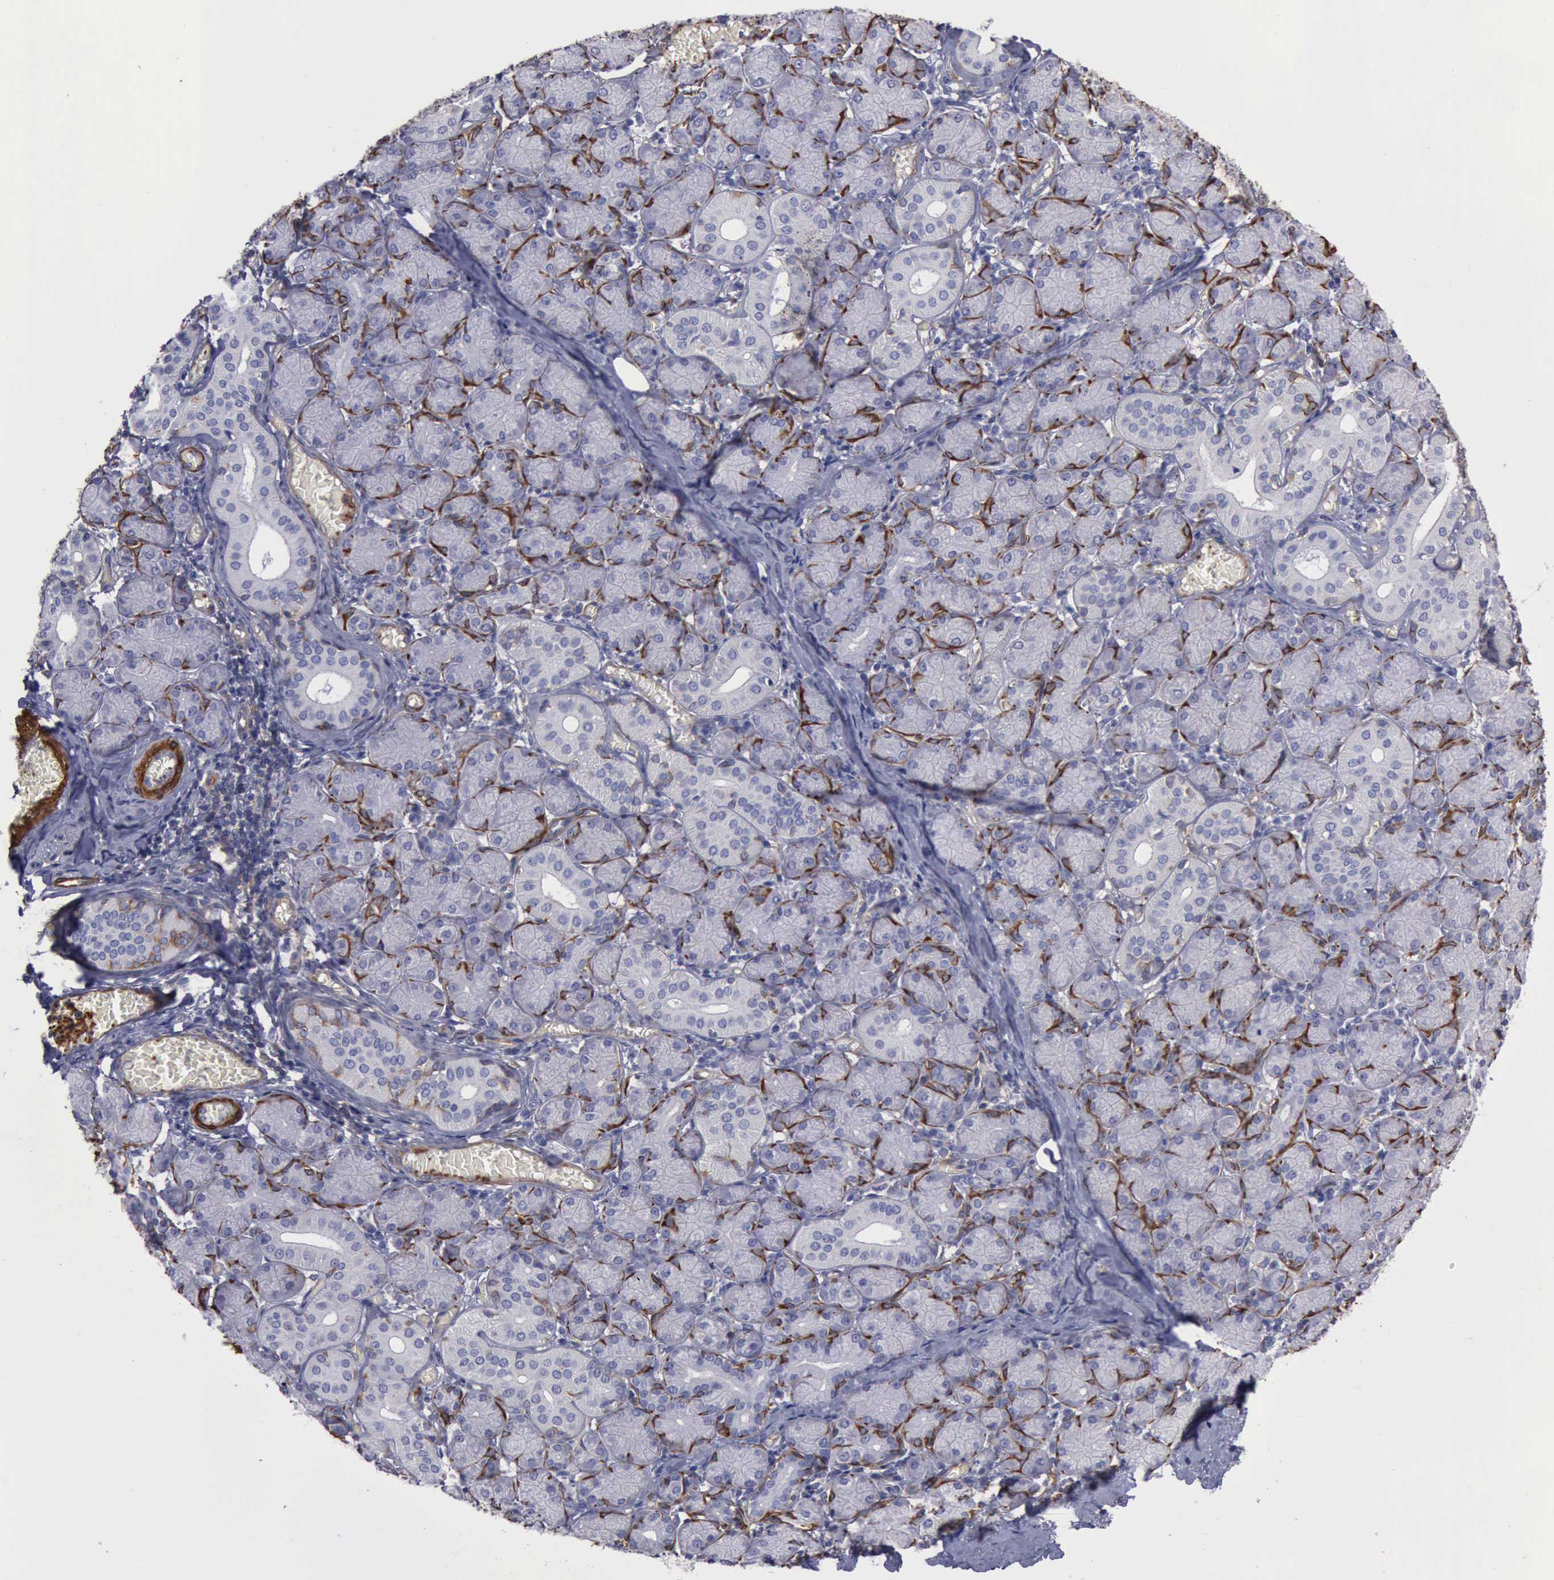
{"staining": {"intensity": "weak", "quantity": "<25%", "location": "cytoplasmic/membranous"}, "tissue": "salivary gland", "cell_type": "Glandular cells", "image_type": "normal", "snomed": [{"axis": "morphology", "description": "Normal tissue, NOS"}, {"axis": "topography", "description": "Salivary gland"}], "caption": "IHC of normal human salivary gland demonstrates no staining in glandular cells.", "gene": "FLNA", "patient": {"sex": "female", "age": 24}}